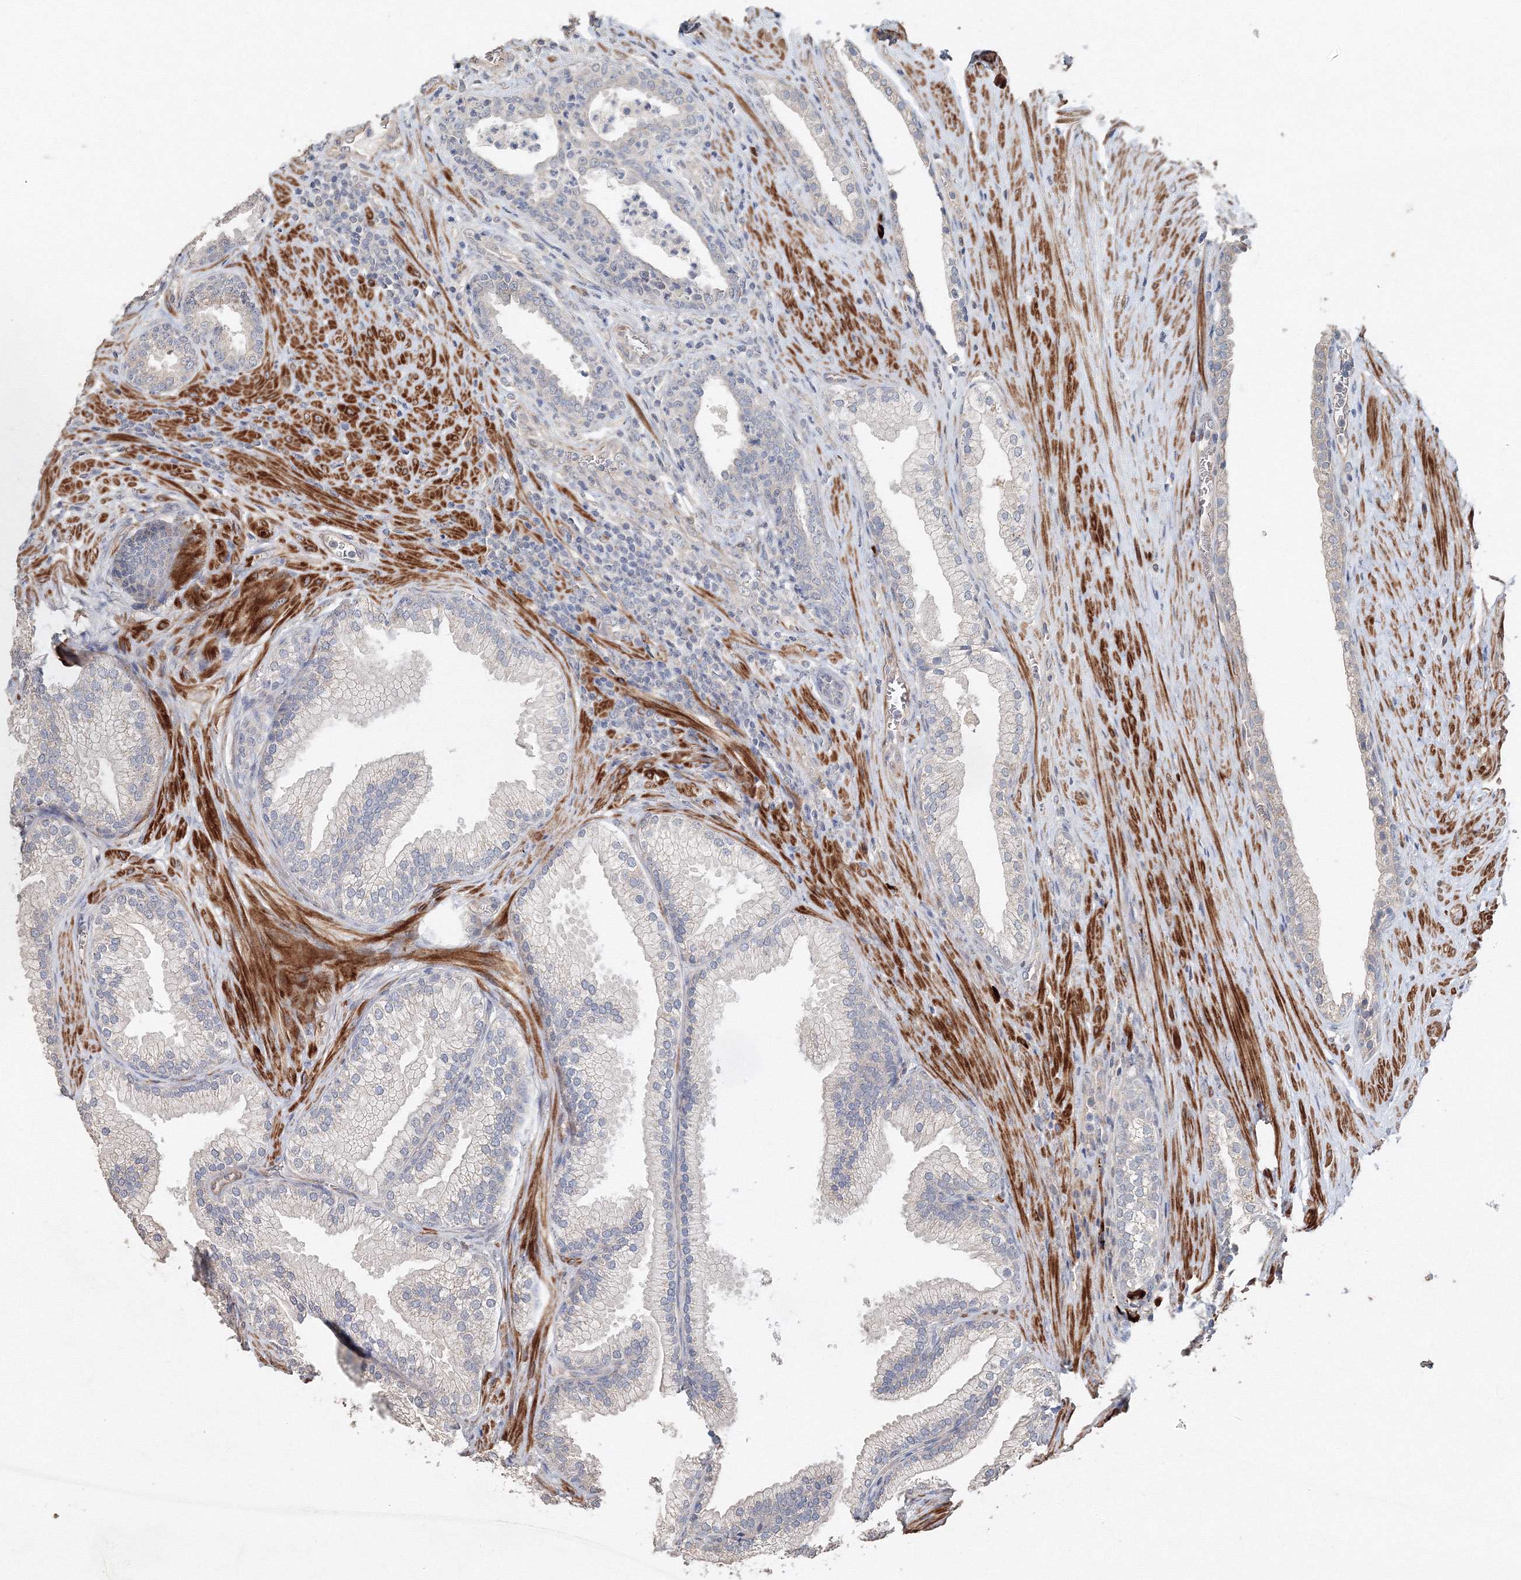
{"staining": {"intensity": "negative", "quantity": "none", "location": "none"}, "tissue": "prostate", "cell_type": "Glandular cells", "image_type": "normal", "snomed": [{"axis": "morphology", "description": "Normal tissue, NOS"}, {"axis": "topography", "description": "Prostate"}], "caption": "A micrograph of prostate stained for a protein displays no brown staining in glandular cells.", "gene": "NALF2", "patient": {"sex": "male", "age": 76}}